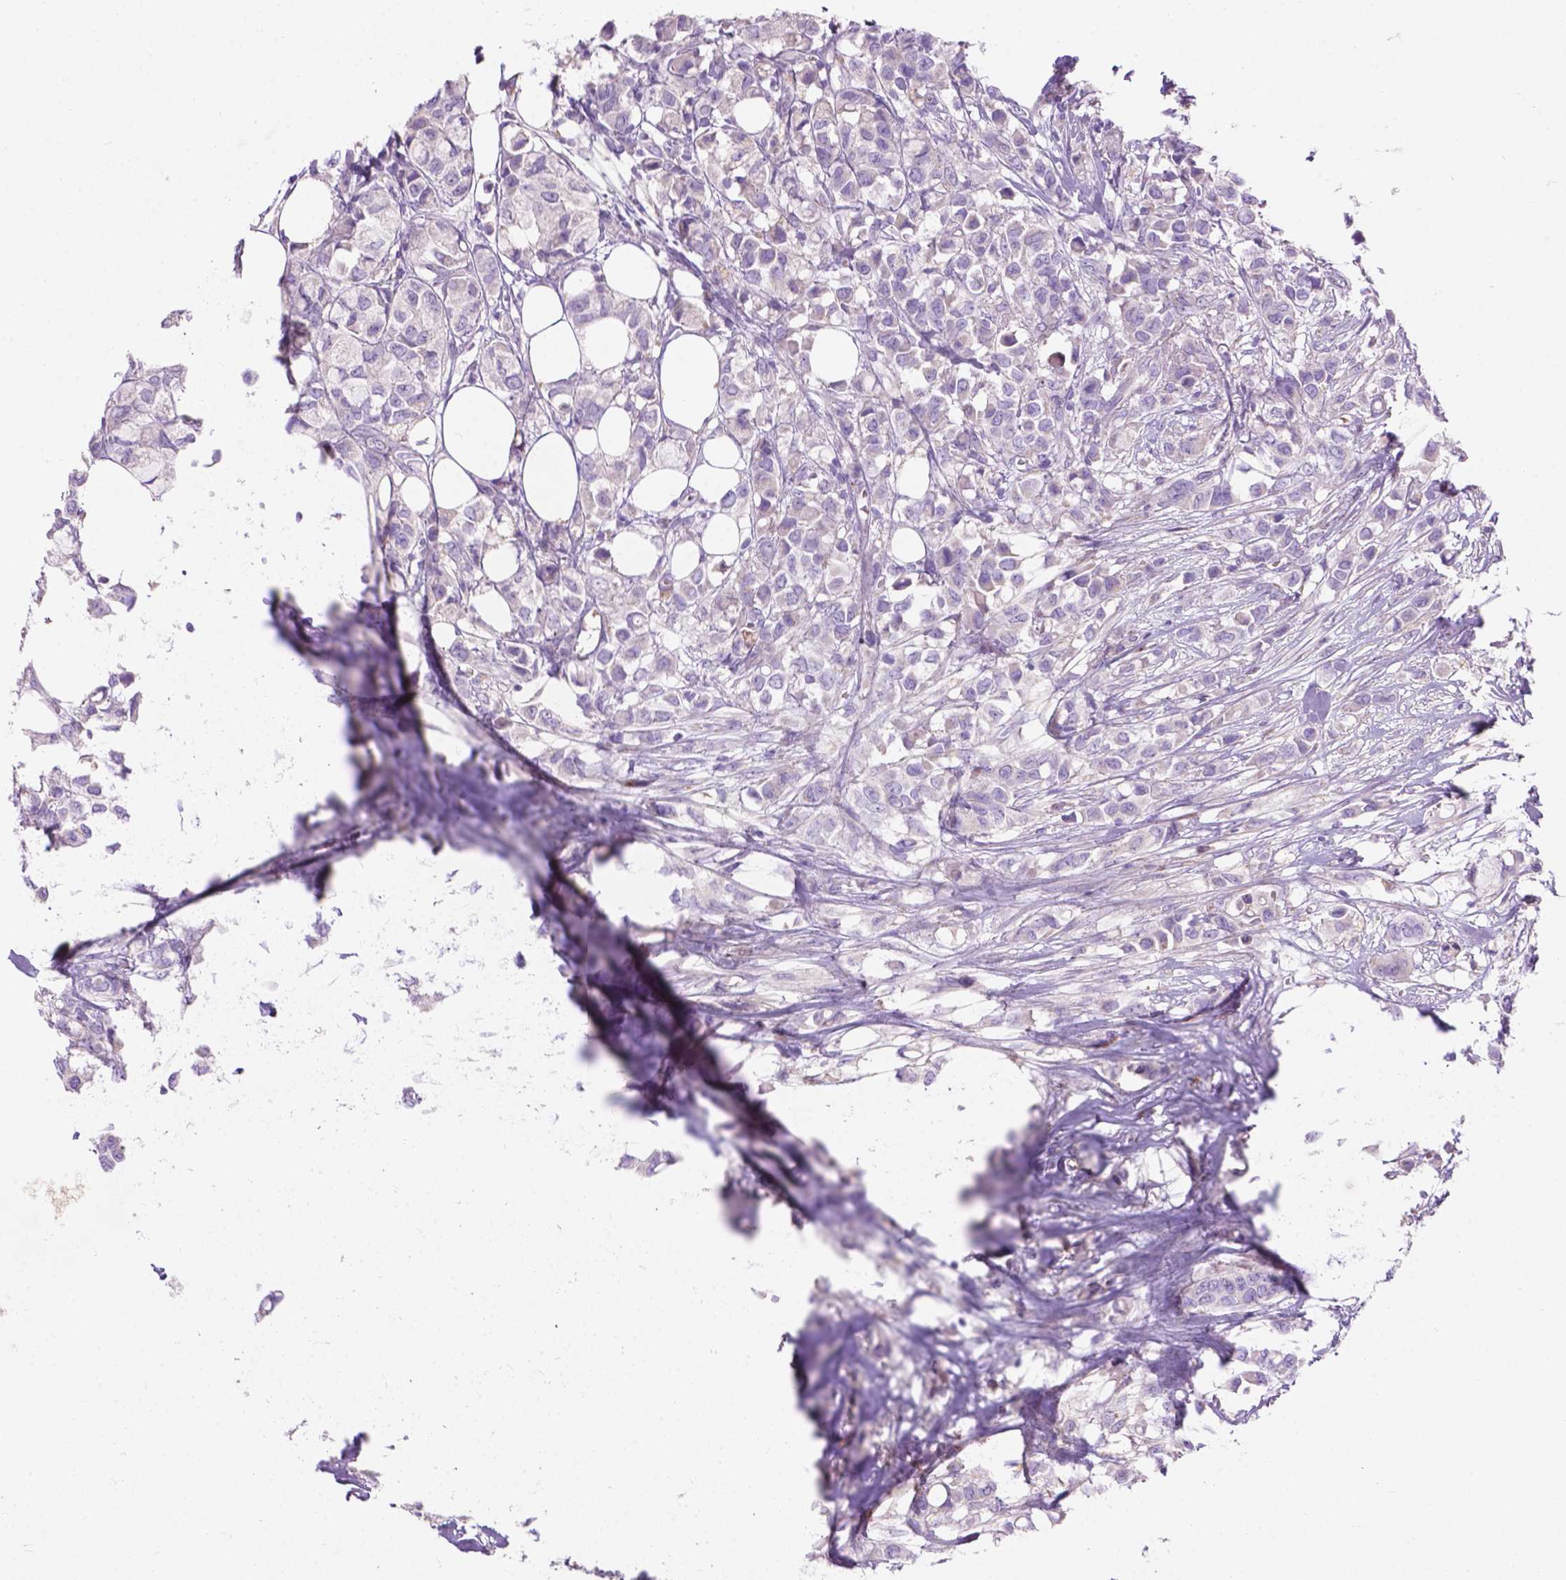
{"staining": {"intensity": "negative", "quantity": "none", "location": "none"}, "tissue": "breast cancer", "cell_type": "Tumor cells", "image_type": "cancer", "snomed": [{"axis": "morphology", "description": "Duct carcinoma"}, {"axis": "topography", "description": "Breast"}], "caption": "High power microscopy histopathology image of an IHC image of breast infiltrating ductal carcinoma, revealing no significant expression in tumor cells.", "gene": "NOXO1", "patient": {"sex": "female", "age": 85}}